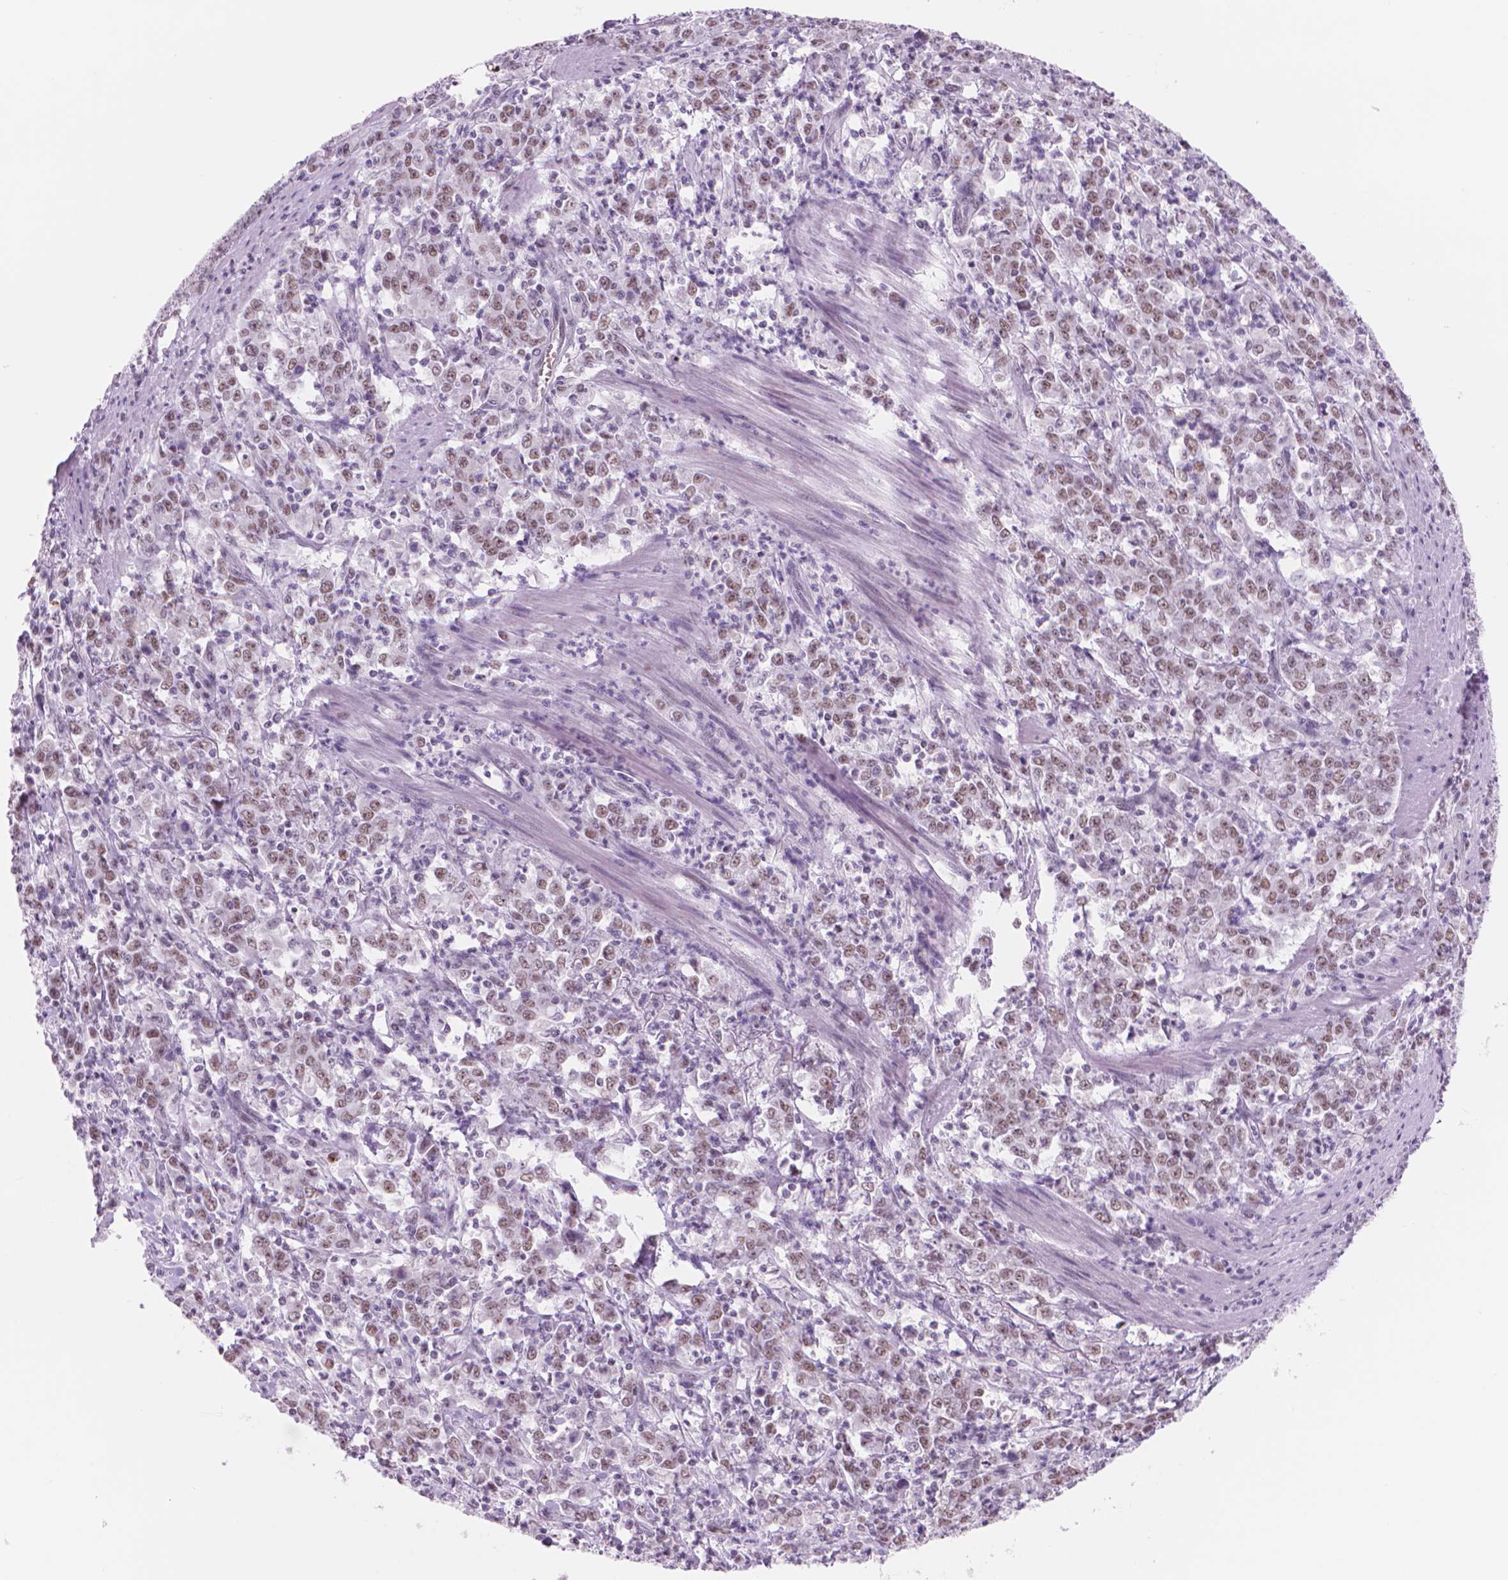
{"staining": {"intensity": "moderate", "quantity": ">75%", "location": "nuclear"}, "tissue": "stomach cancer", "cell_type": "Tumor cells", "image_type": "cancer", "snomed": [{"axis": "morphology", "description": "Adenocarcinoma, NOS"}, {"axis": "topography", "description": "Stomach, lower"}], "caption": "Moderate nuclear protein expression is present in about >75% of tumor cells in stomach cancer.", "gene": "POLR3D", "patient": {"sex": "female", "age": 71}}